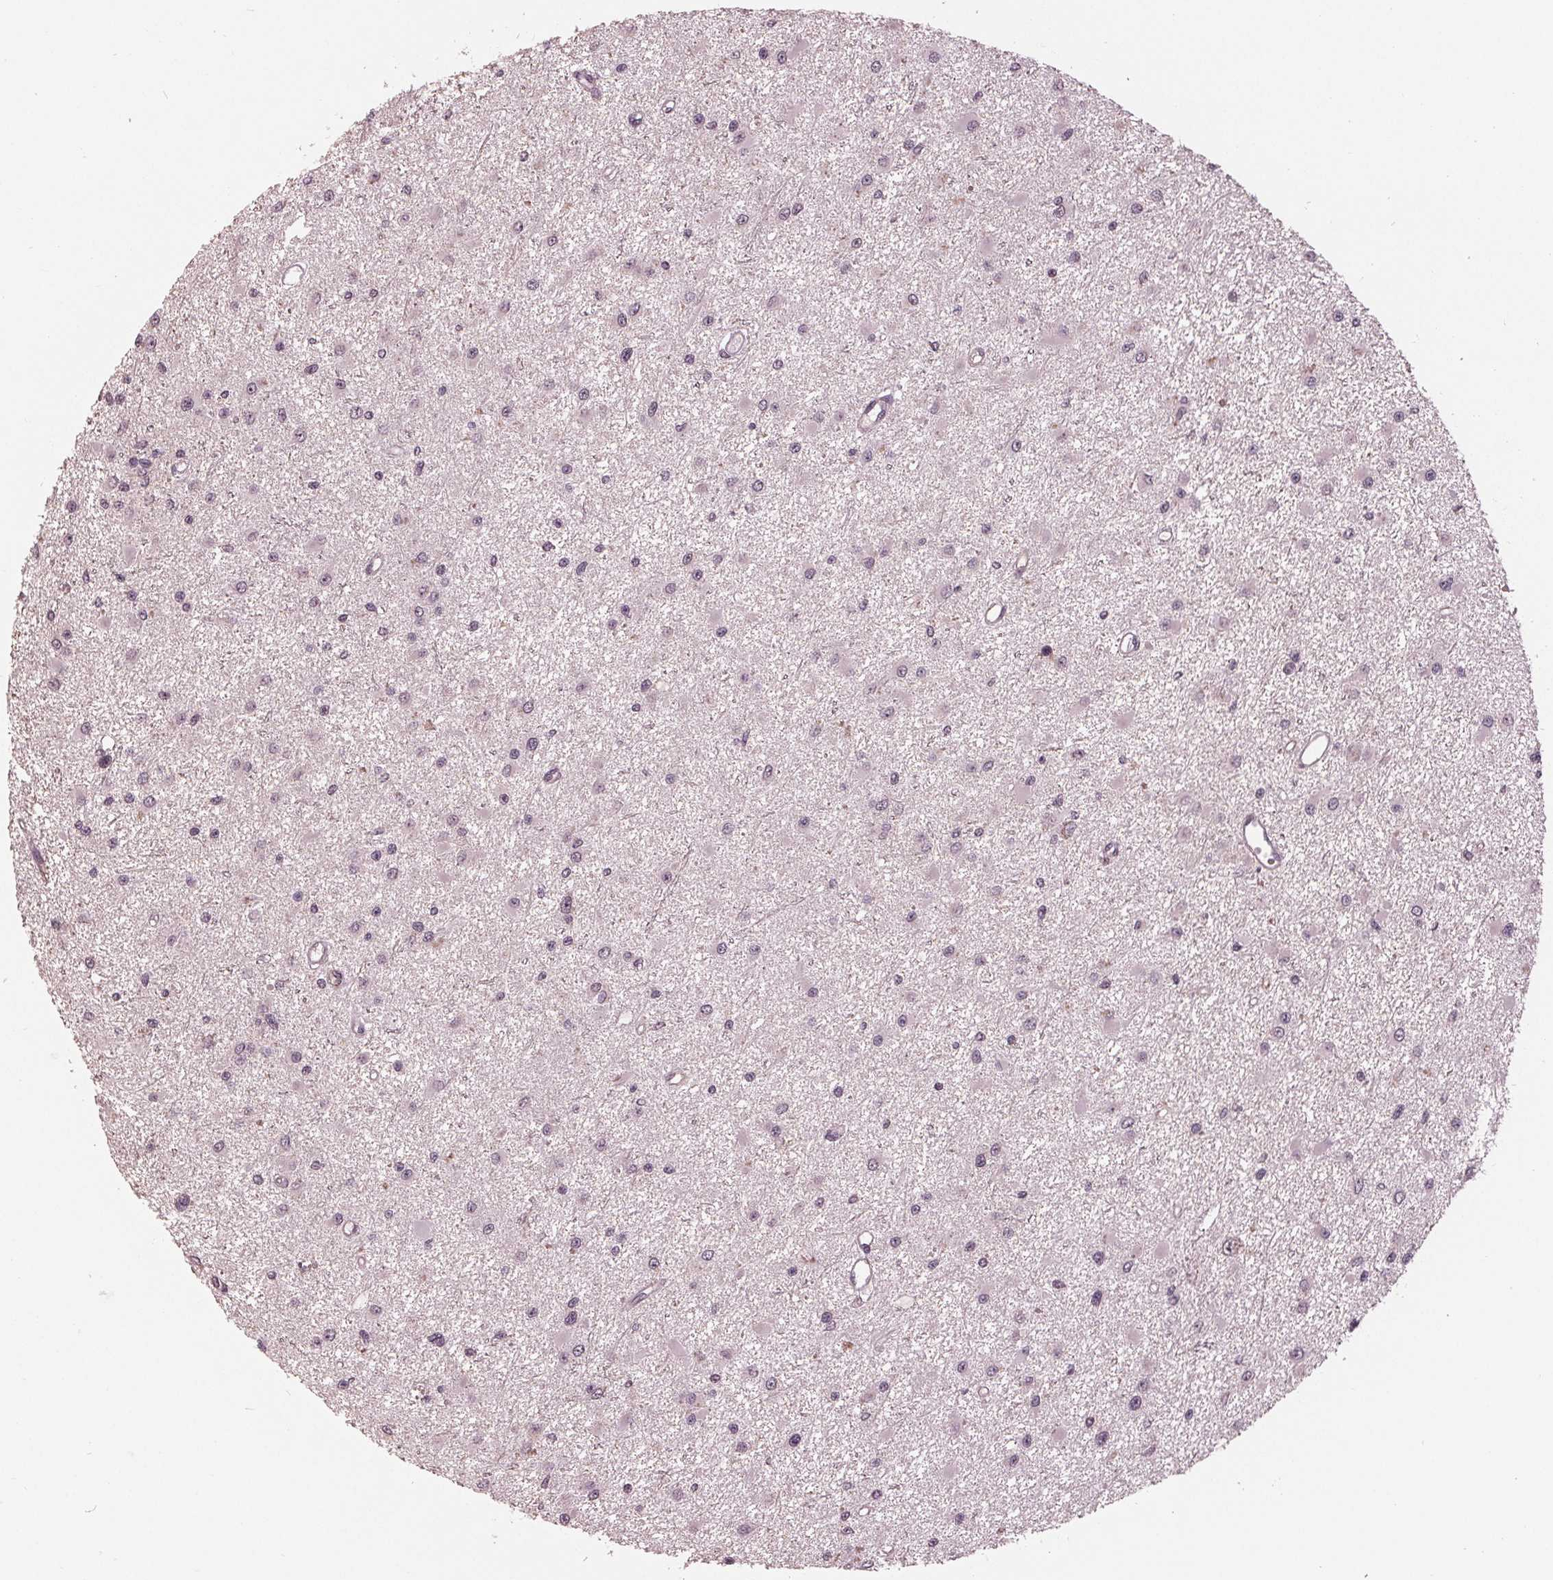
{"staining": {"intensity": "weak", "quantity": "25%-75%", "location": "nuclear"}, "tissue": "glioma", "cell_type": "Tumor cells", "image_type": "cancer", "snomed": [{"axis": "morphology", "description": "Glioma, malignant, High grade"}, {"axis": "topography", "description": "Brain"}], "caption": "This histopathology image shows IHC staining of human glioma, with low weak nuclear expression in about 25%-75% of tumor cells.", "gene": "SLX4", "patient": {"sex": "male", "age": 54}}